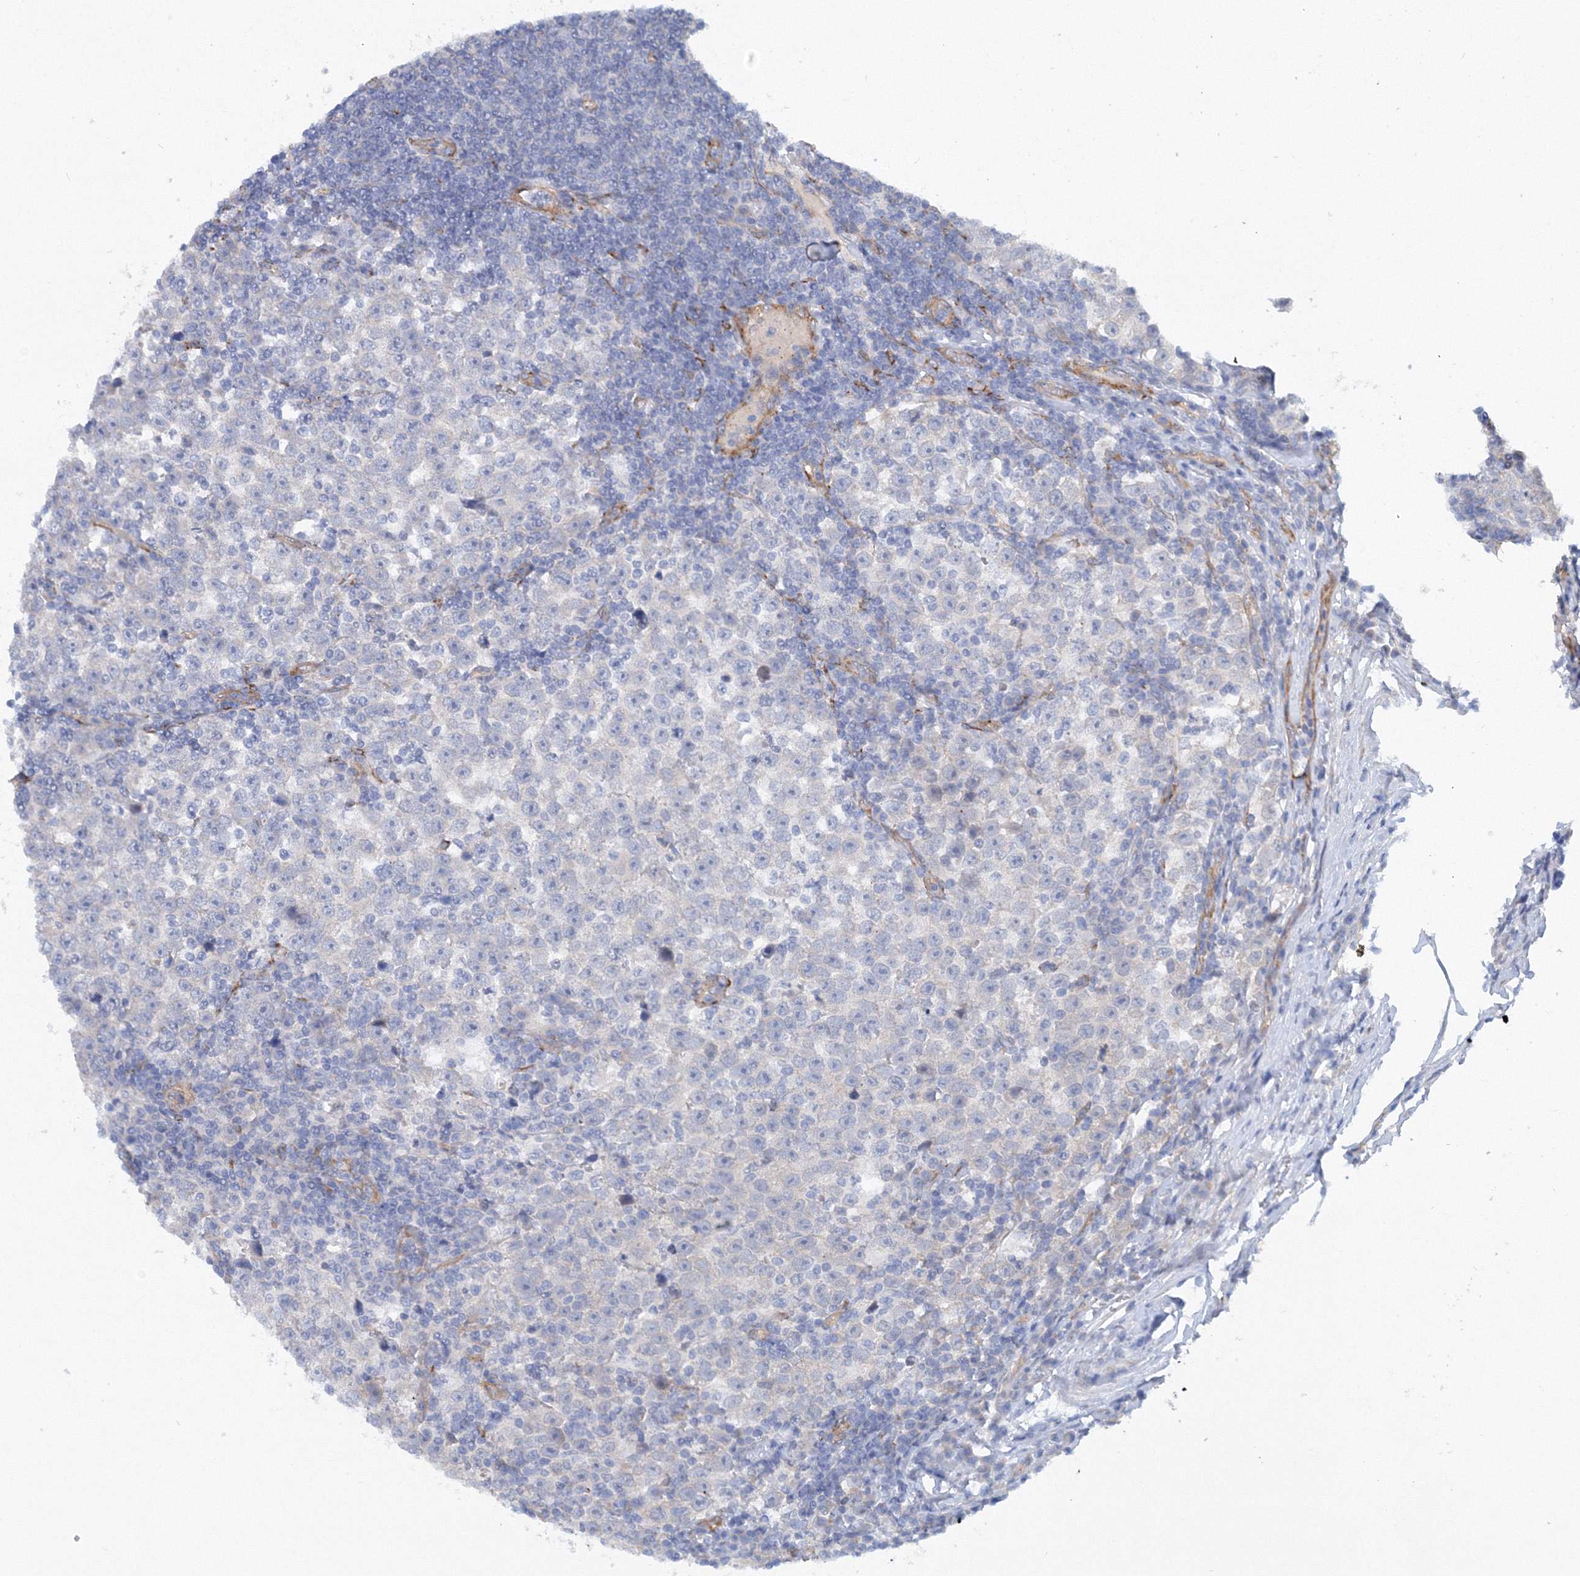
{"staining": {"intensity": "negative", "quantity": "none", "location": "none"}, "tissue": "testis cancer", "cell_type": "Tumor cells", "image_type": "cancer", "snomed": [{"axis": "morphology", "description": "Normal tissue, NOS"}, {"axis": "morphology", "description": "Seminoma, NOS"}, {"axis": "topography", "description": "Testis"}], "caption": "A histopathology image of testis cancer stained for a protein displays no brown staining in tumor cells. (DAB (3,3'-diaminobenzidine) immunohistochemistry, high magnification).", "gene": "TANC1", "patient": {"sex": "male", "age": 43}}